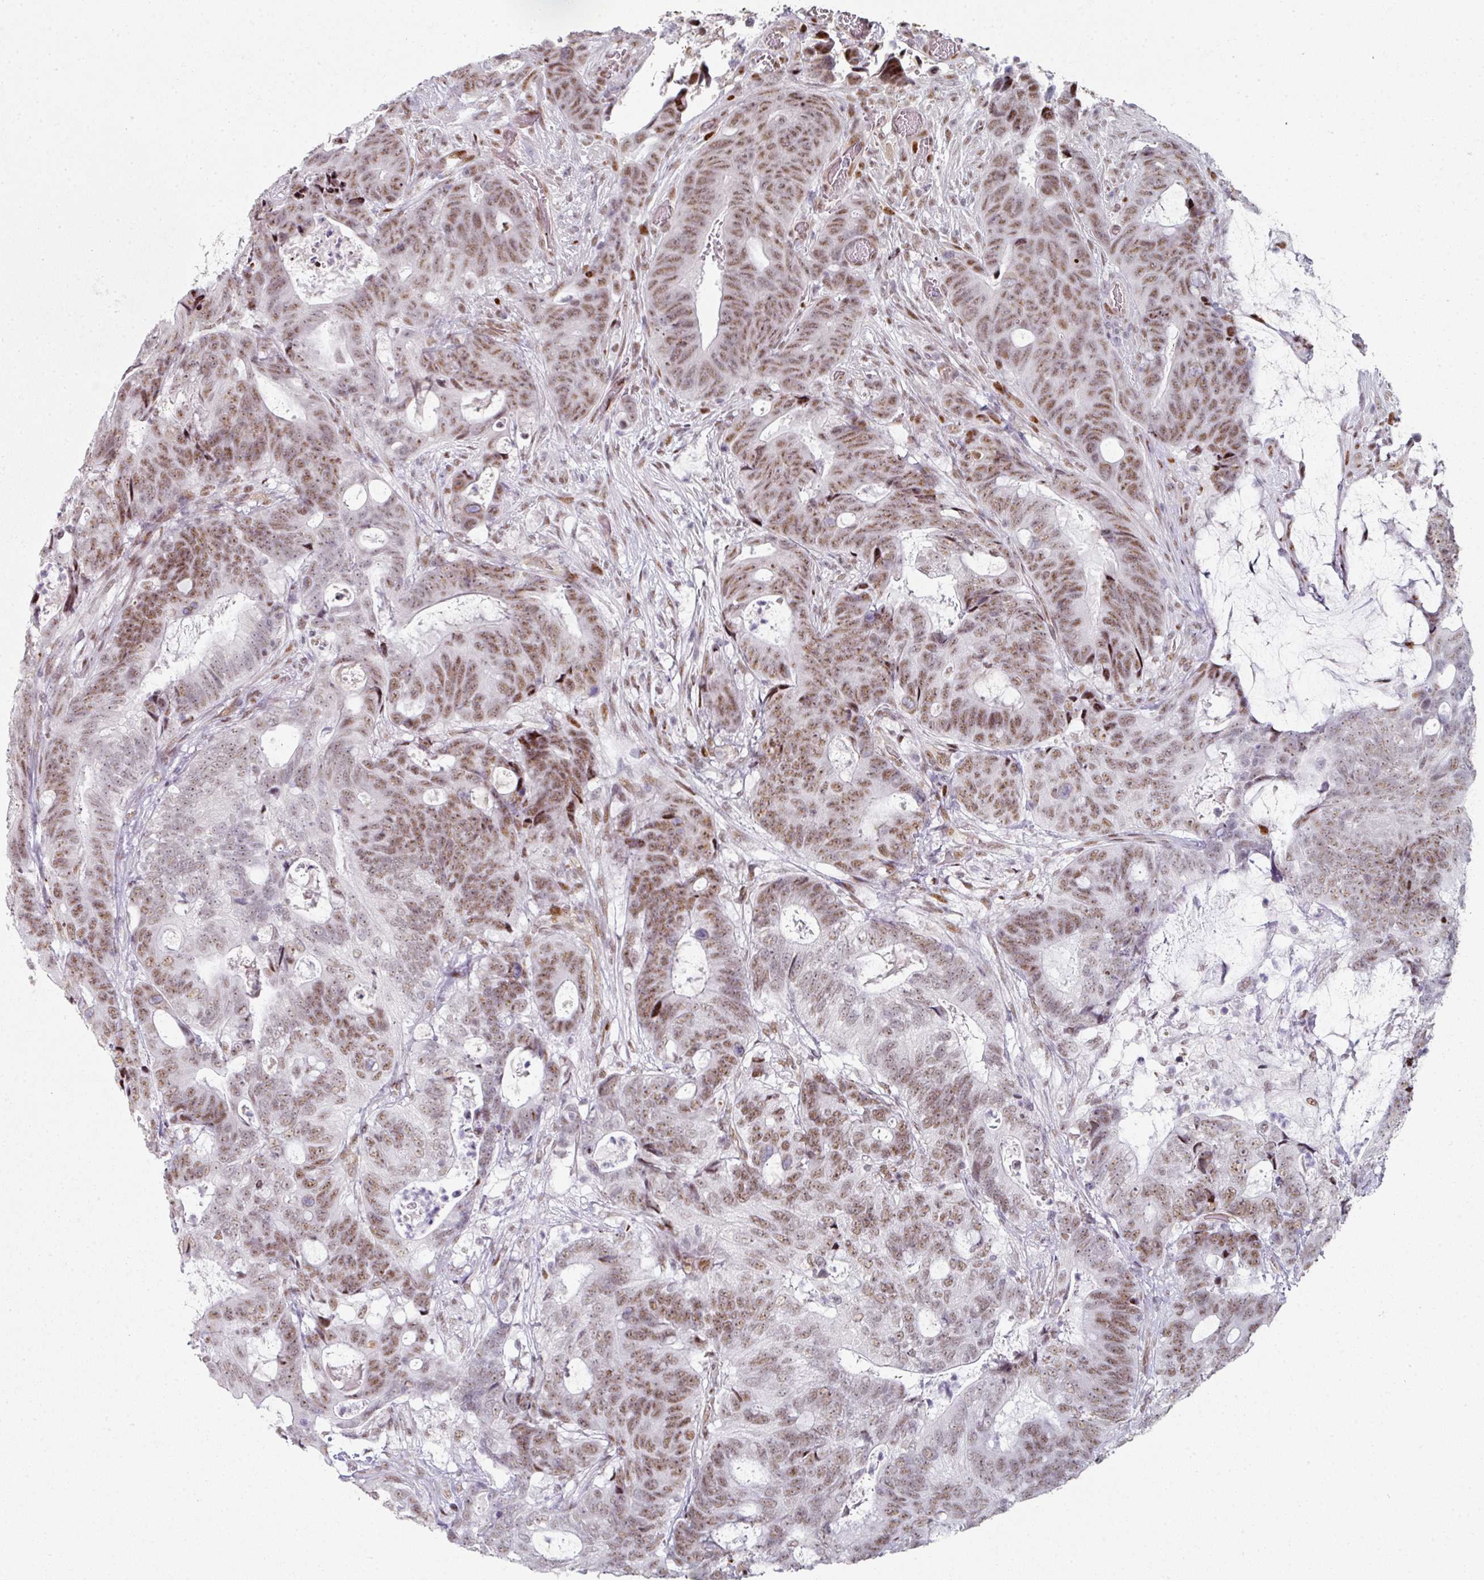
{"staining": {"intensity": "moderate", "quantity": ">75%", "location": "nuclear"}, "tissue": "colorectal cancer", "cell_type": "Tumor cells", "image_type": "cancer", "snomed": [{"axis": "morphology", "description": "Adenocarcinoma, NOS"}, {"axis": "topography", "description": "Colon"}], "caption": "Immunohistochemical staining of human colorectal cancer (adenocarcinoma) shows medium levels of moderate nuclear staining in approximately >75% of tumor cells.", "gene": "SF3B5", "patient": {"sex": "female", "age": 82}}